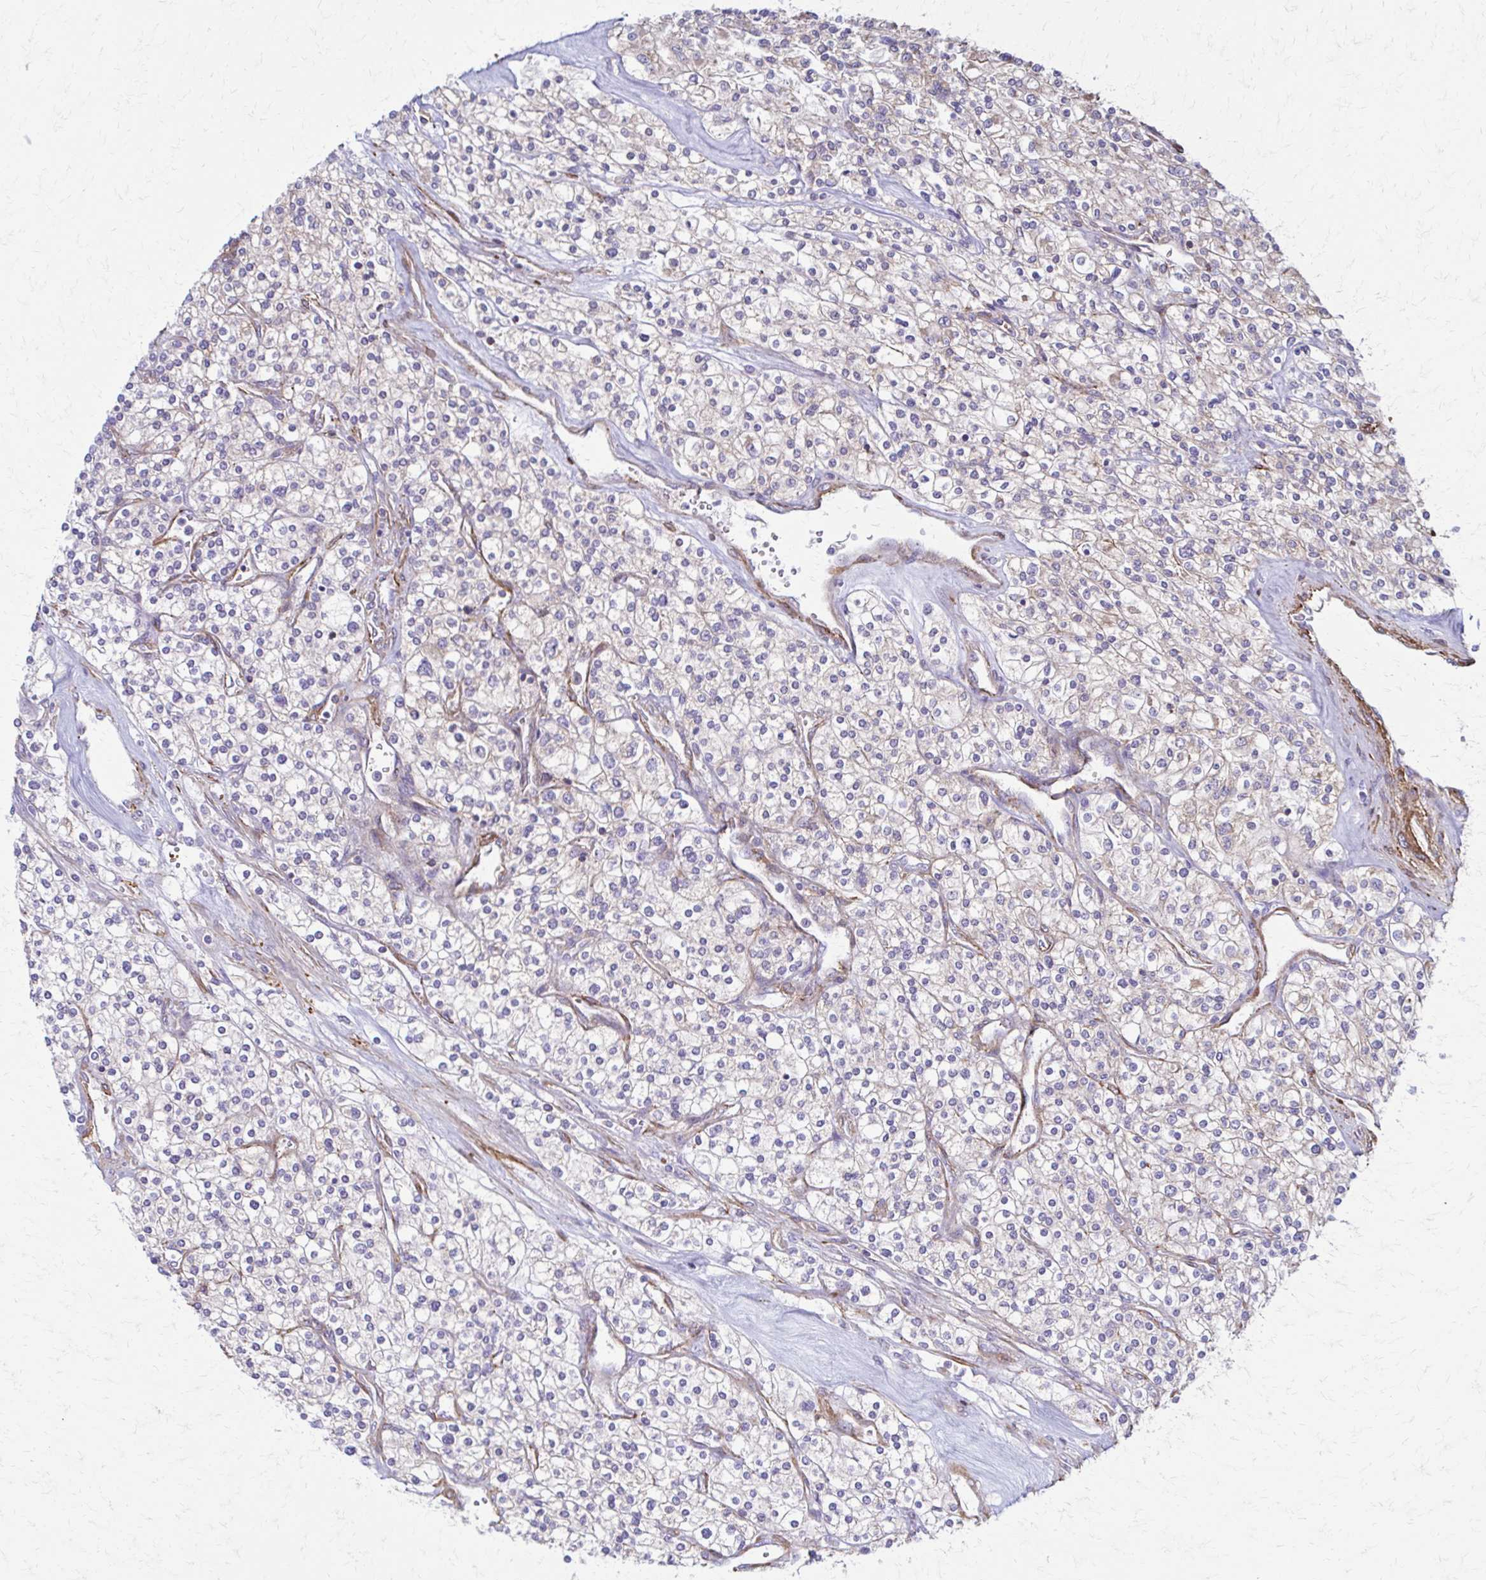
{"staining": {"intensity": "negative", "quantity": "none", "location": "none"}, "tissue": "renal cancer", "cell_type": "Tumor cells", "image_type": "cancer", "snomed": [{"axis": "morphology", "description": "Adenocarcinoma, NOS"}, {"axis": "topography", "description": "Kidney"}], "caption": "DAB (3,3'-diaminobenzidine) immunohistochemical staining of human adenocarcinoma (renal) displays no significant expression in tumor cells.", "gene": "TIMMDC1", "patient": {"sex": "male", "age": 80}}